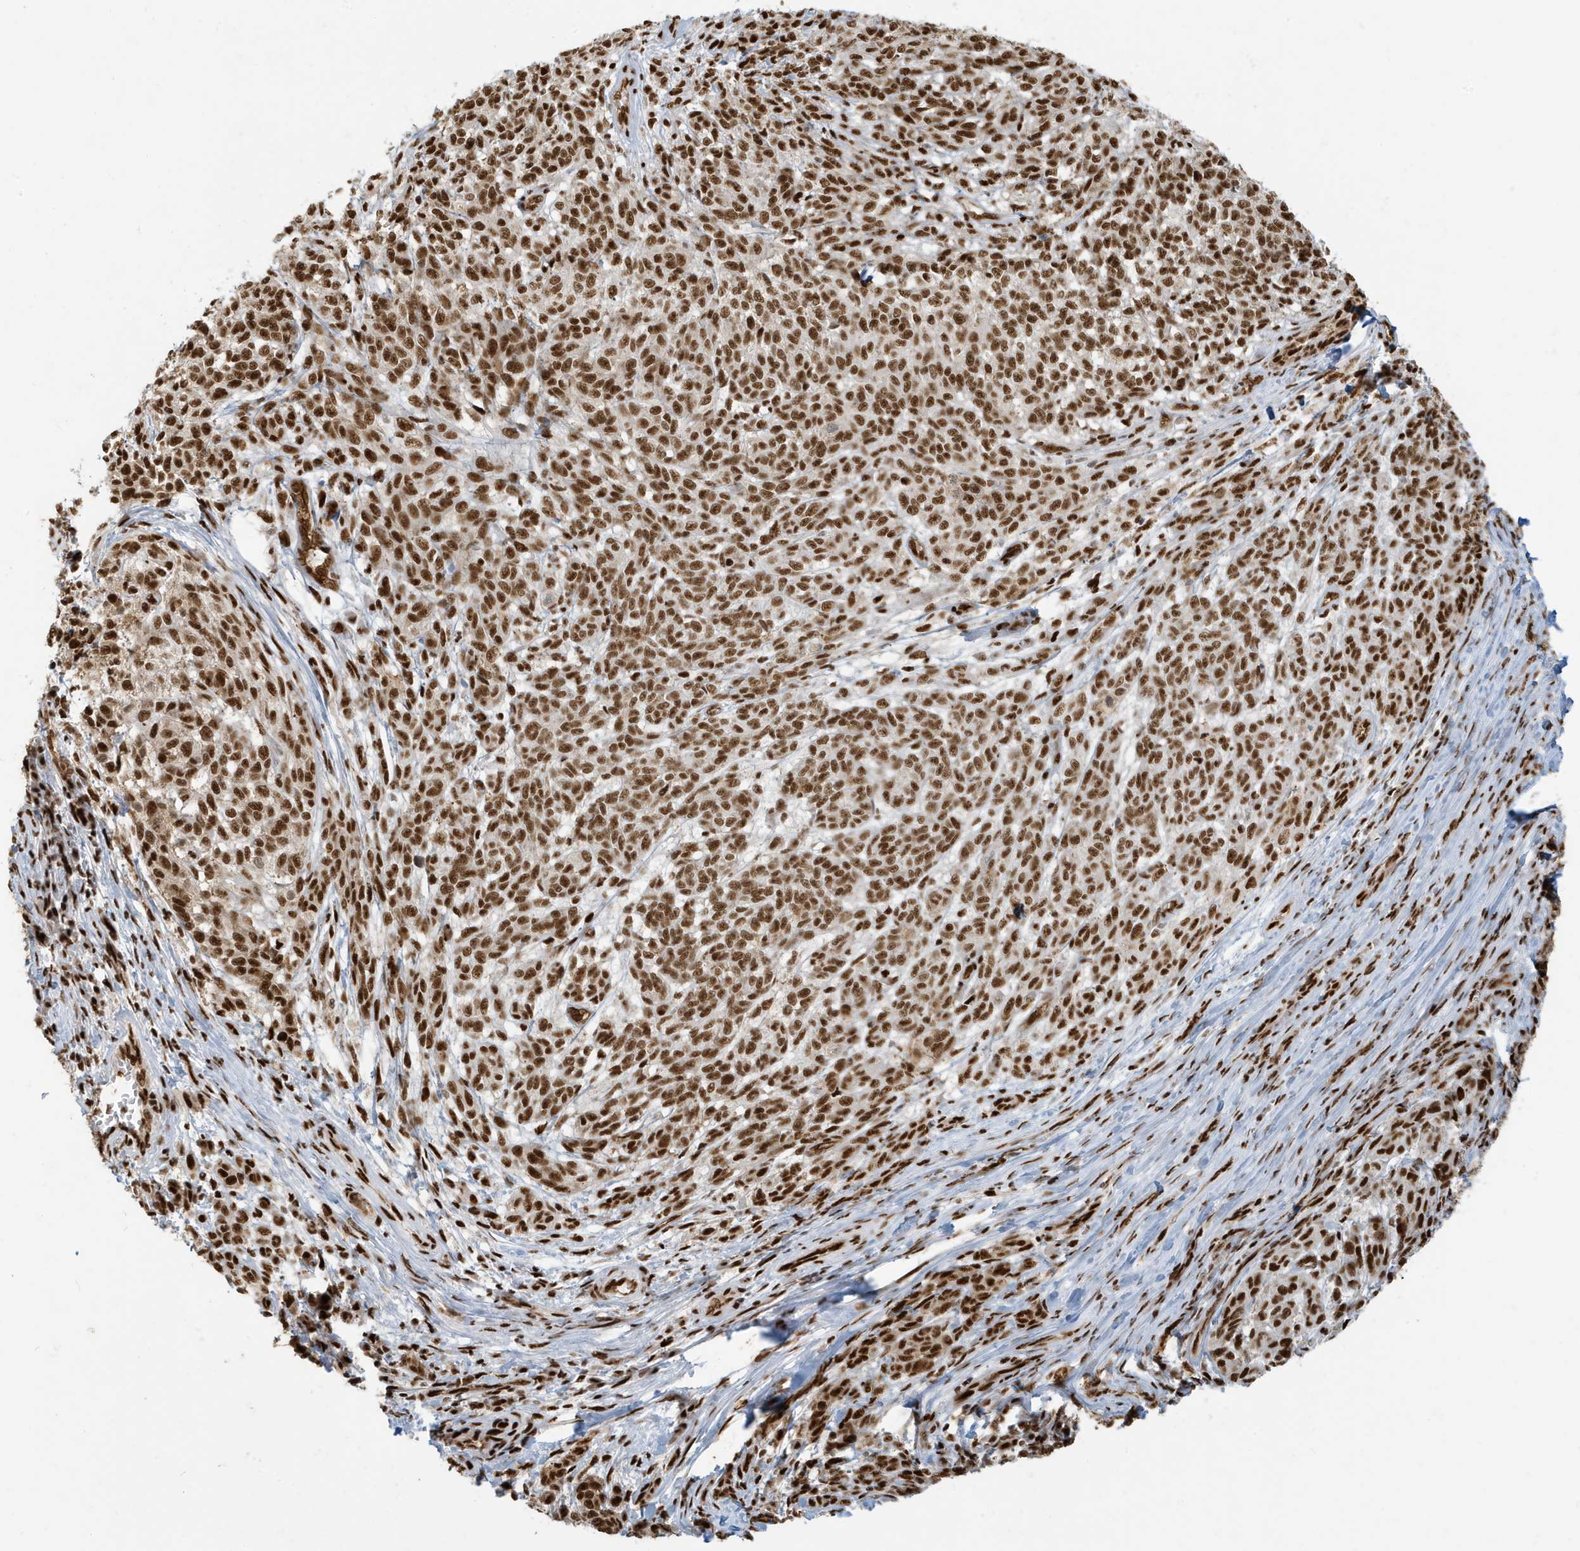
{"staining": {"intensity": "strong", "quantity": ">75%", "location": "nuclear"}, "tissue": "melanoma", "cell_type": "Tumor cells", "image_type": "cancer", "snomed": [{"axis": "morphology", "description": "Malignant melanoma, NOS"}, {"axis": "topography", "description": "Skin"}], "caption": "This photomicrograph displays melanoma stained with immunohistochemistry to label a protein in brown. The nuclear of tumor cells show strong positivity for the protein. Nuclei are counter-stained blue.", "gene": "CKS2", "patient": {"sex": "male", "age": 49}}